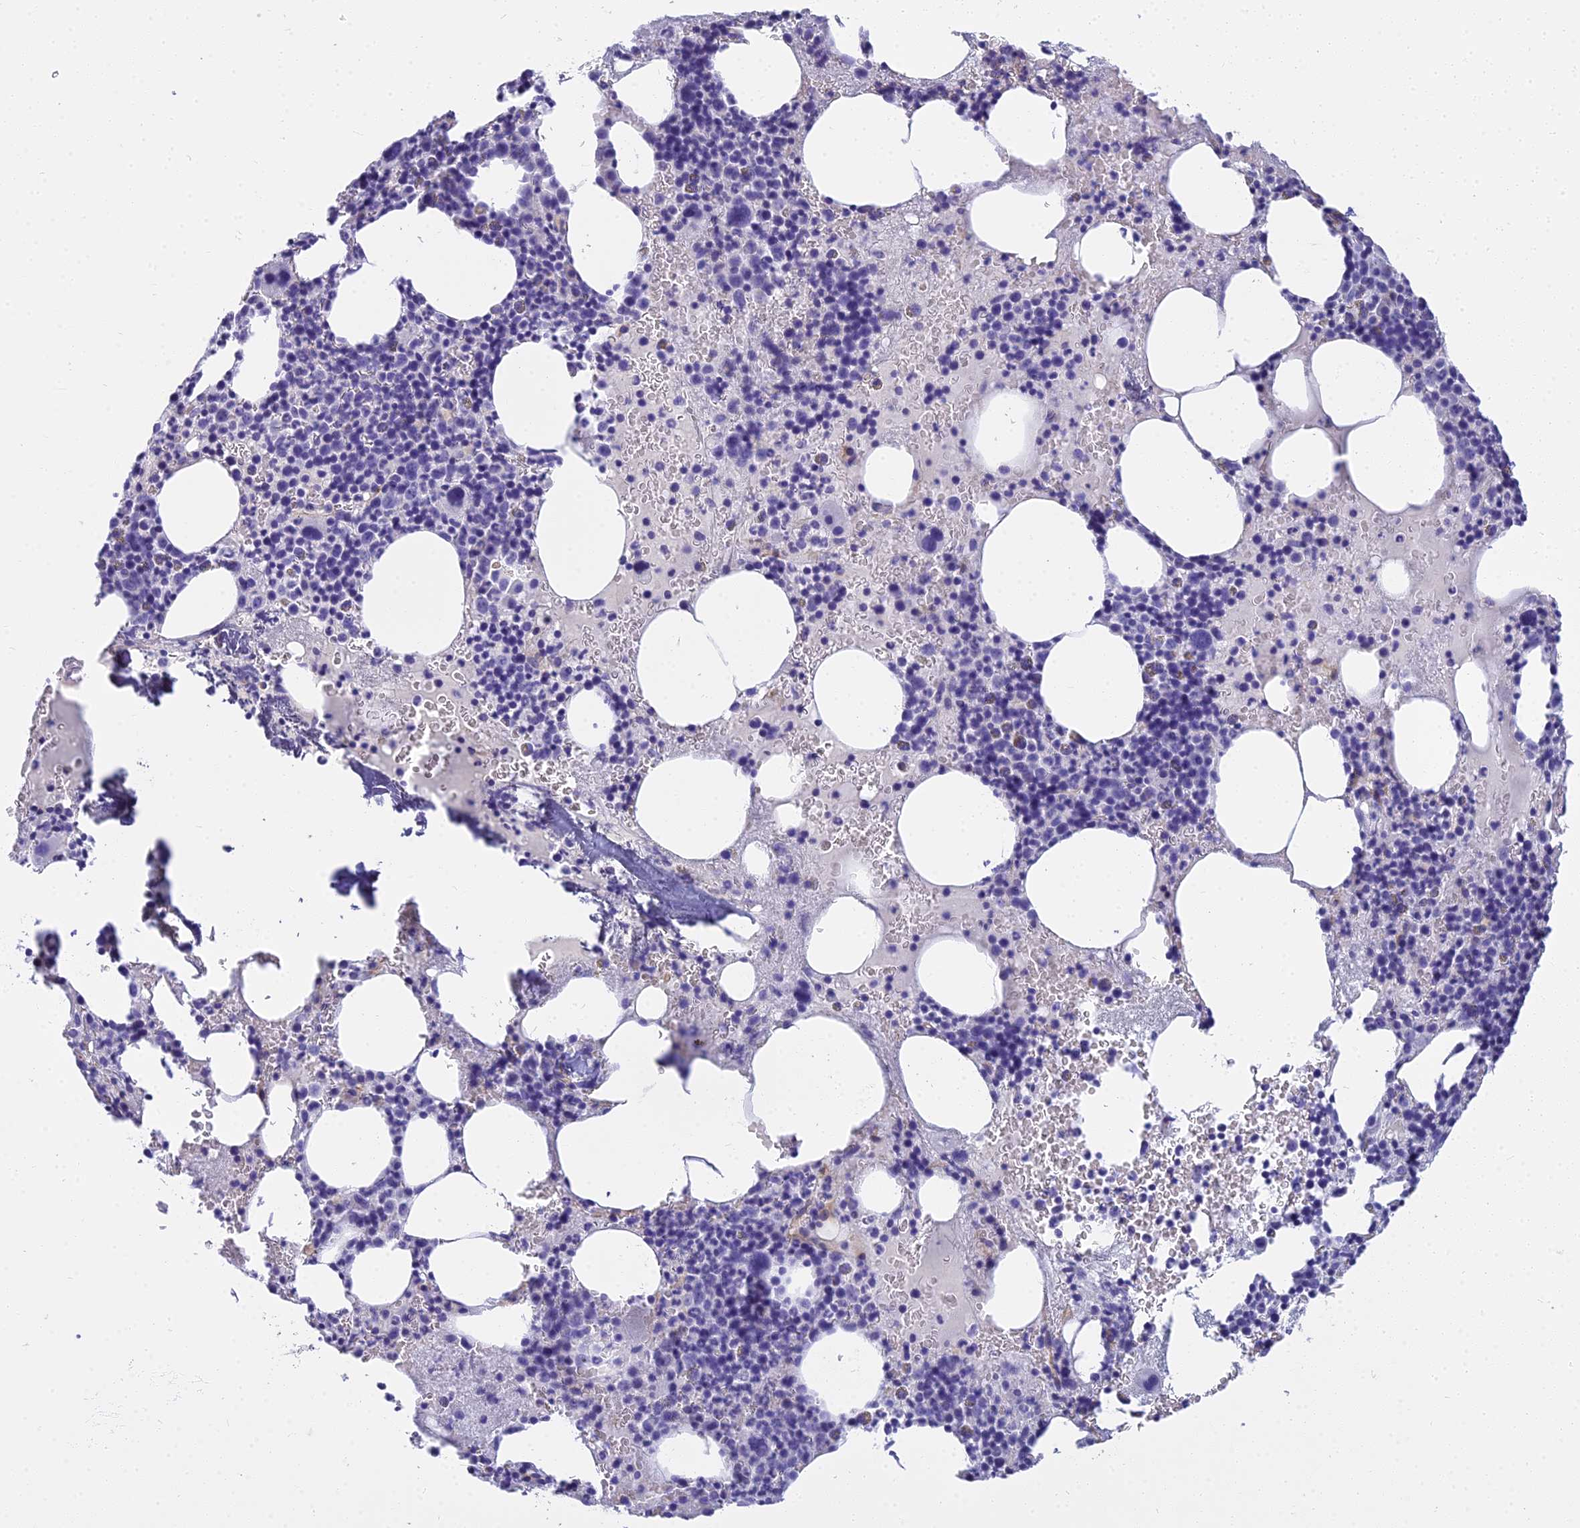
{"staining": {"intensity": "negative", "quantity": "none", "location": "none"}, "tissue": "bone marrow", "cell_type": "Hematopoietic cells", "image_type": "normal", "snomed": [{"axis": "morphology", "description": "Normal tissue, NOS"}, {"axis": "topography", "description": "Bone marrow"}], "caption": "DAB immunohistochemical staining of normal bone marrow demonstrates no significant expression in hematopoietic cells.", "gene": "NINJ1", "patient": {"sex": "male", "age": 75}}